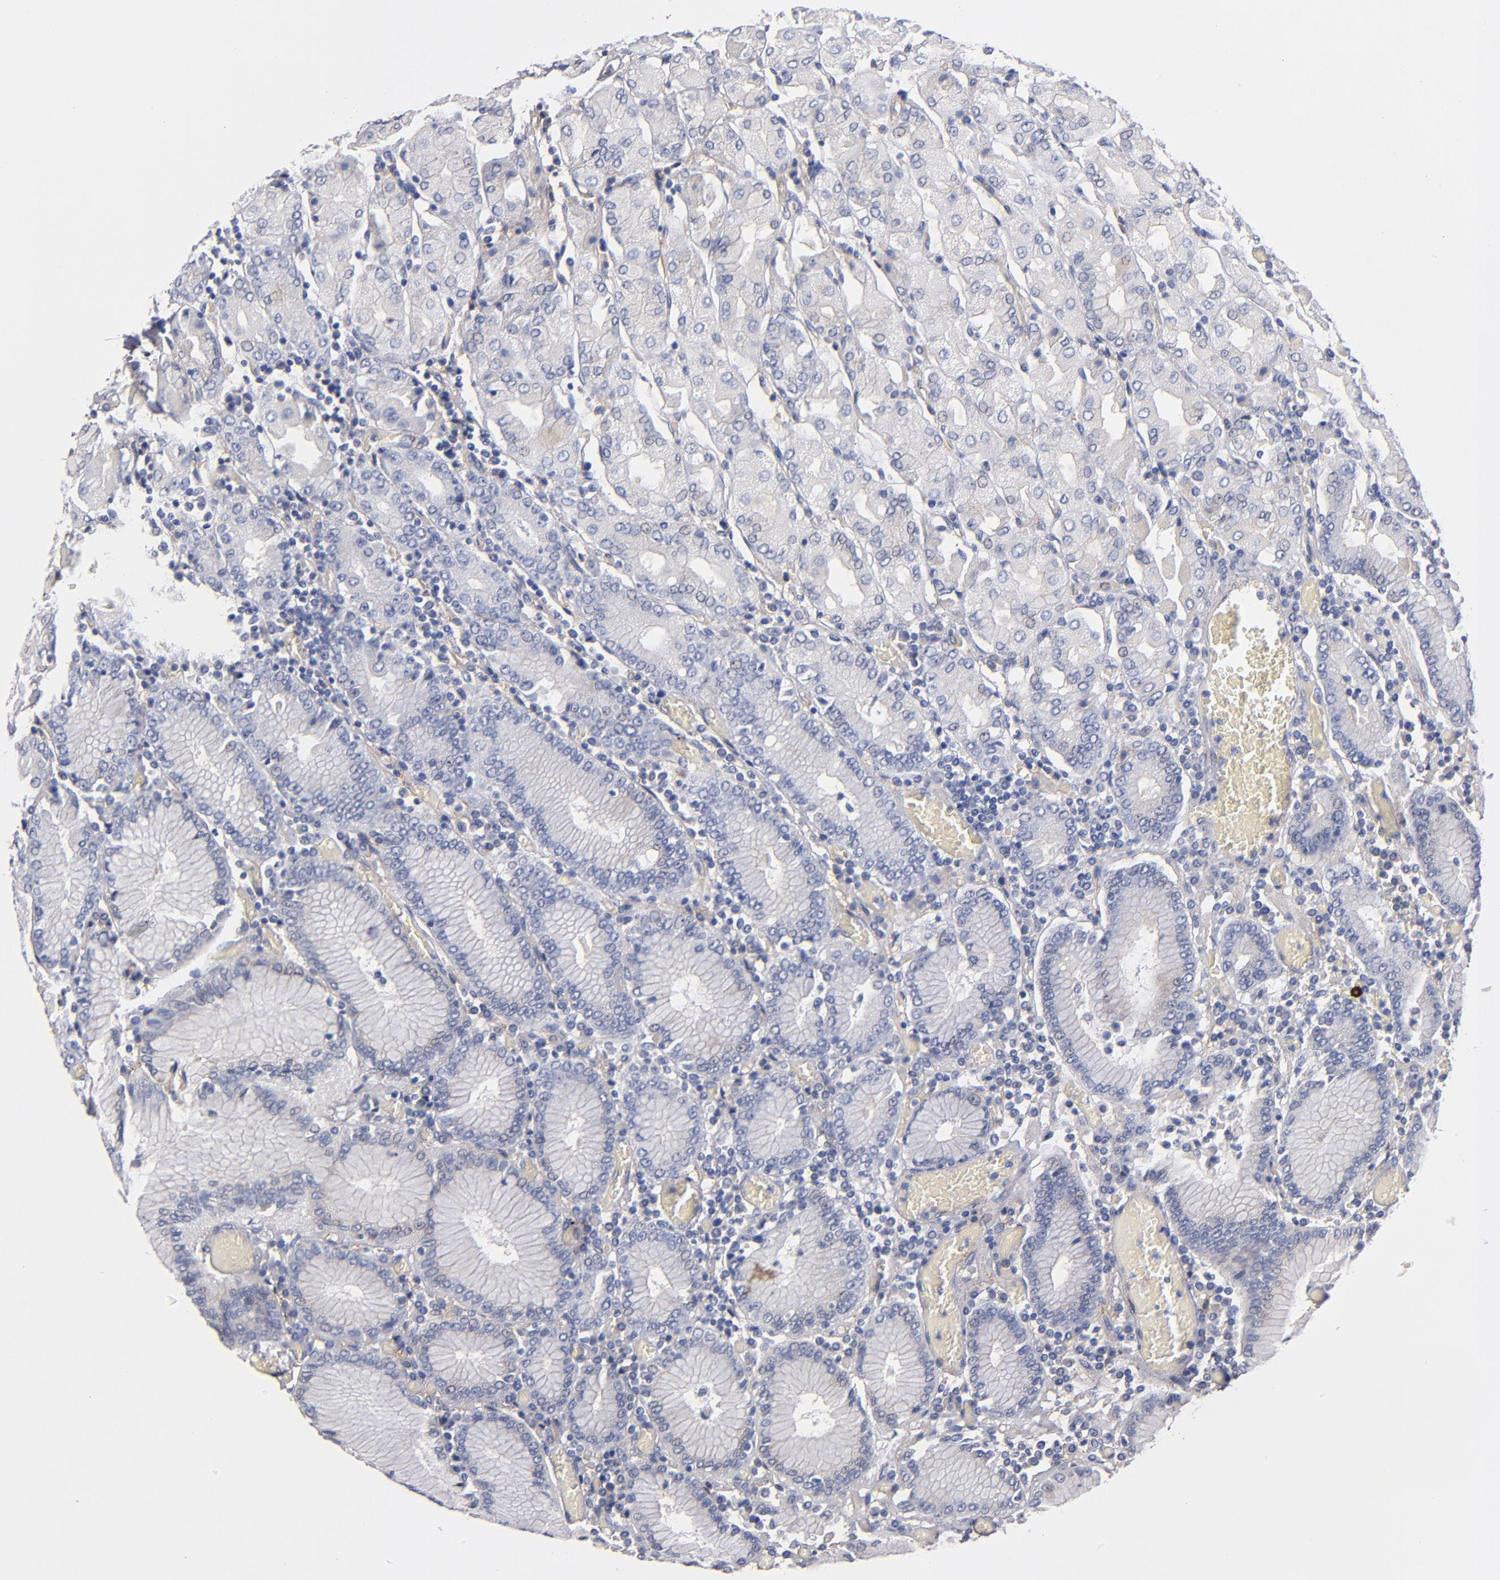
{"staining": {"intensity": "weak", "quantity": "<25%", "location": "cytoplasmic/membranous"}, "tissue": "stomach", "cell_type": "Glandular cells", "image_type": "normal", "snomed": [{"axis": "morphology", "description": "Normal tissue, NOS"}, {"axis": "topography", "description": "Stomach, upper"}], "caption": "The IHC histopathology image has no significant positivity in glandular cells of stomach. (DAB (3,3'-diaminobenzidine) immunohistochemistry, high magnification).", "gene": "PLSCR4", "patient": {"sex": "male", "age": 78}}